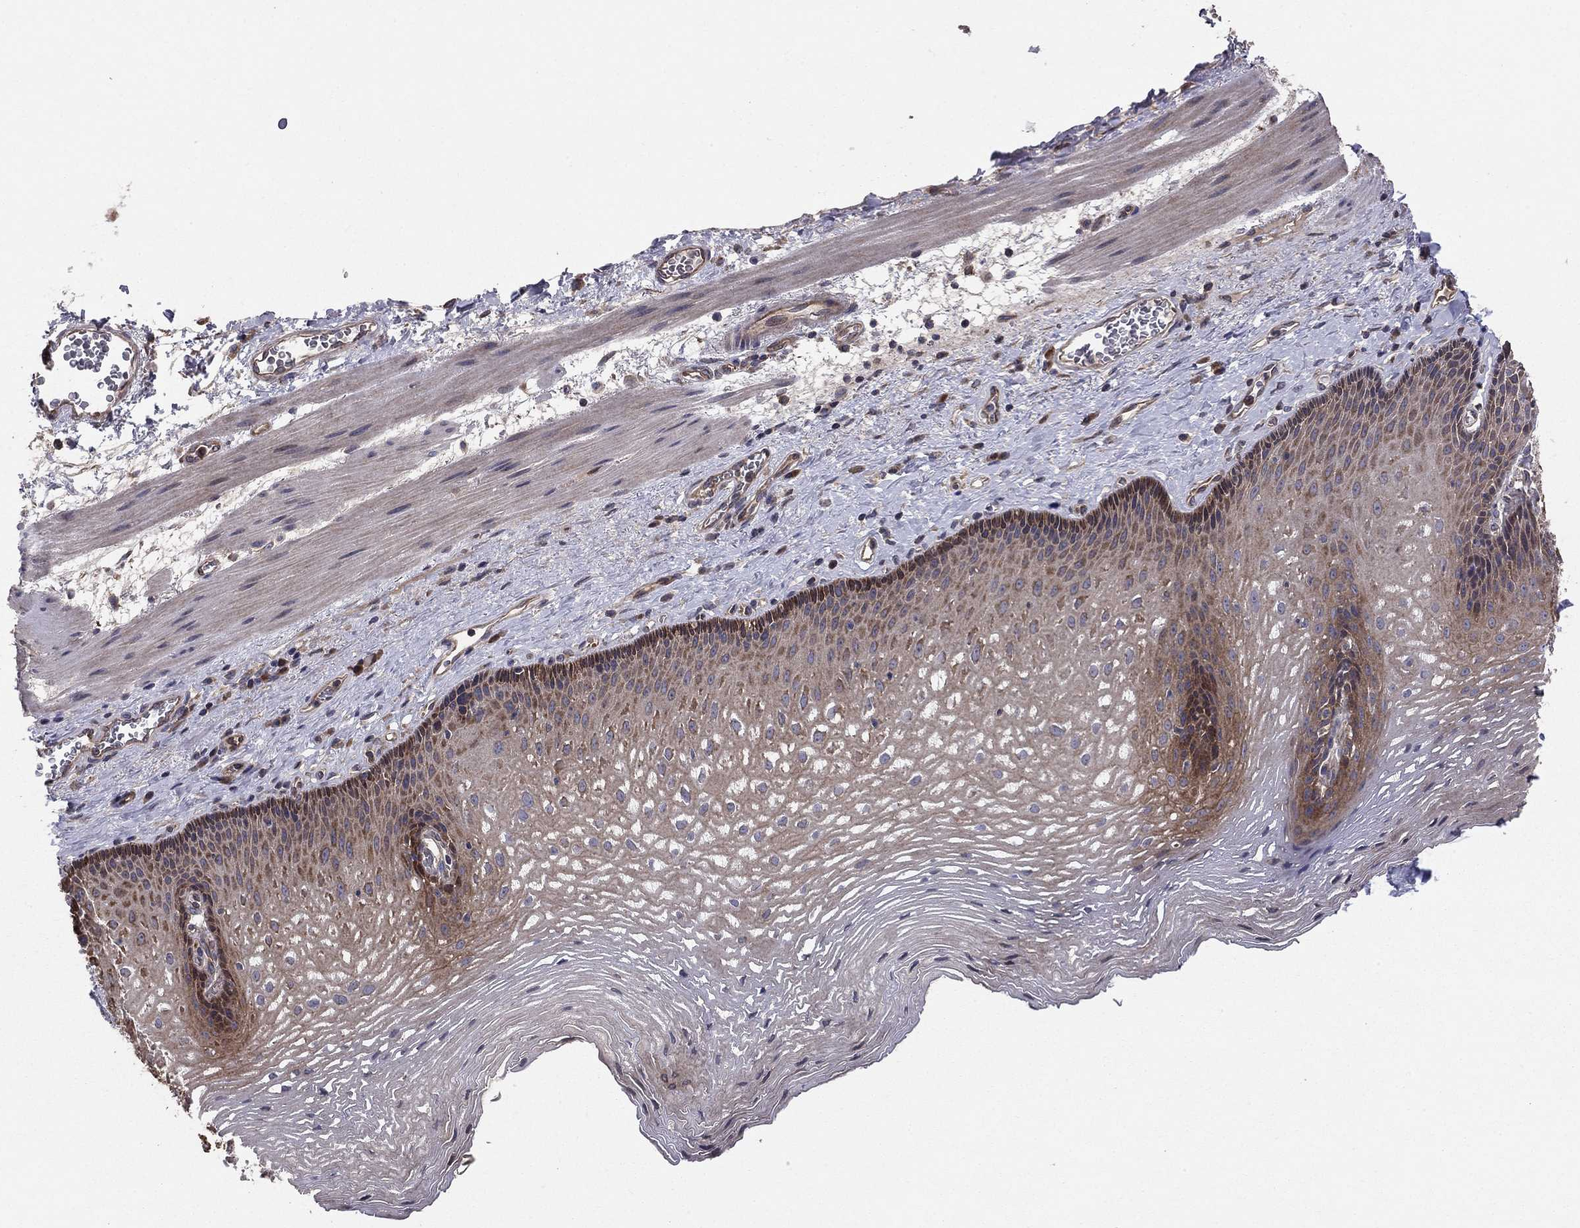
{"staining": {"intensity": "weak", "quantity": "25%-75%", "location": "cytoplasmic/membranous"}, "tissue": "esophagus", "cell_type": "Squamous epithelial cells", "image_type": "normal", "snomed": [{"axis": "morphology", "description": "Normal tissue, NOS"}, {"axis": "topography", "description": "Esophagus"}], "caption": "Immunohistochemical staining of unremarkable human esophagus shows low levels of weak cytoplasmic/membranous expression in approximately 25%-75% of squamous epithelial cells. The staining was performed using DAB (3,3'-diaminobenzidine) to visualize the protein expression in brown, while the nuclei were stained in blue with hematoxylin (Magnification: 20x).", "gene": "BABAM2", "patient": {"sex": "male", "age": 76}}